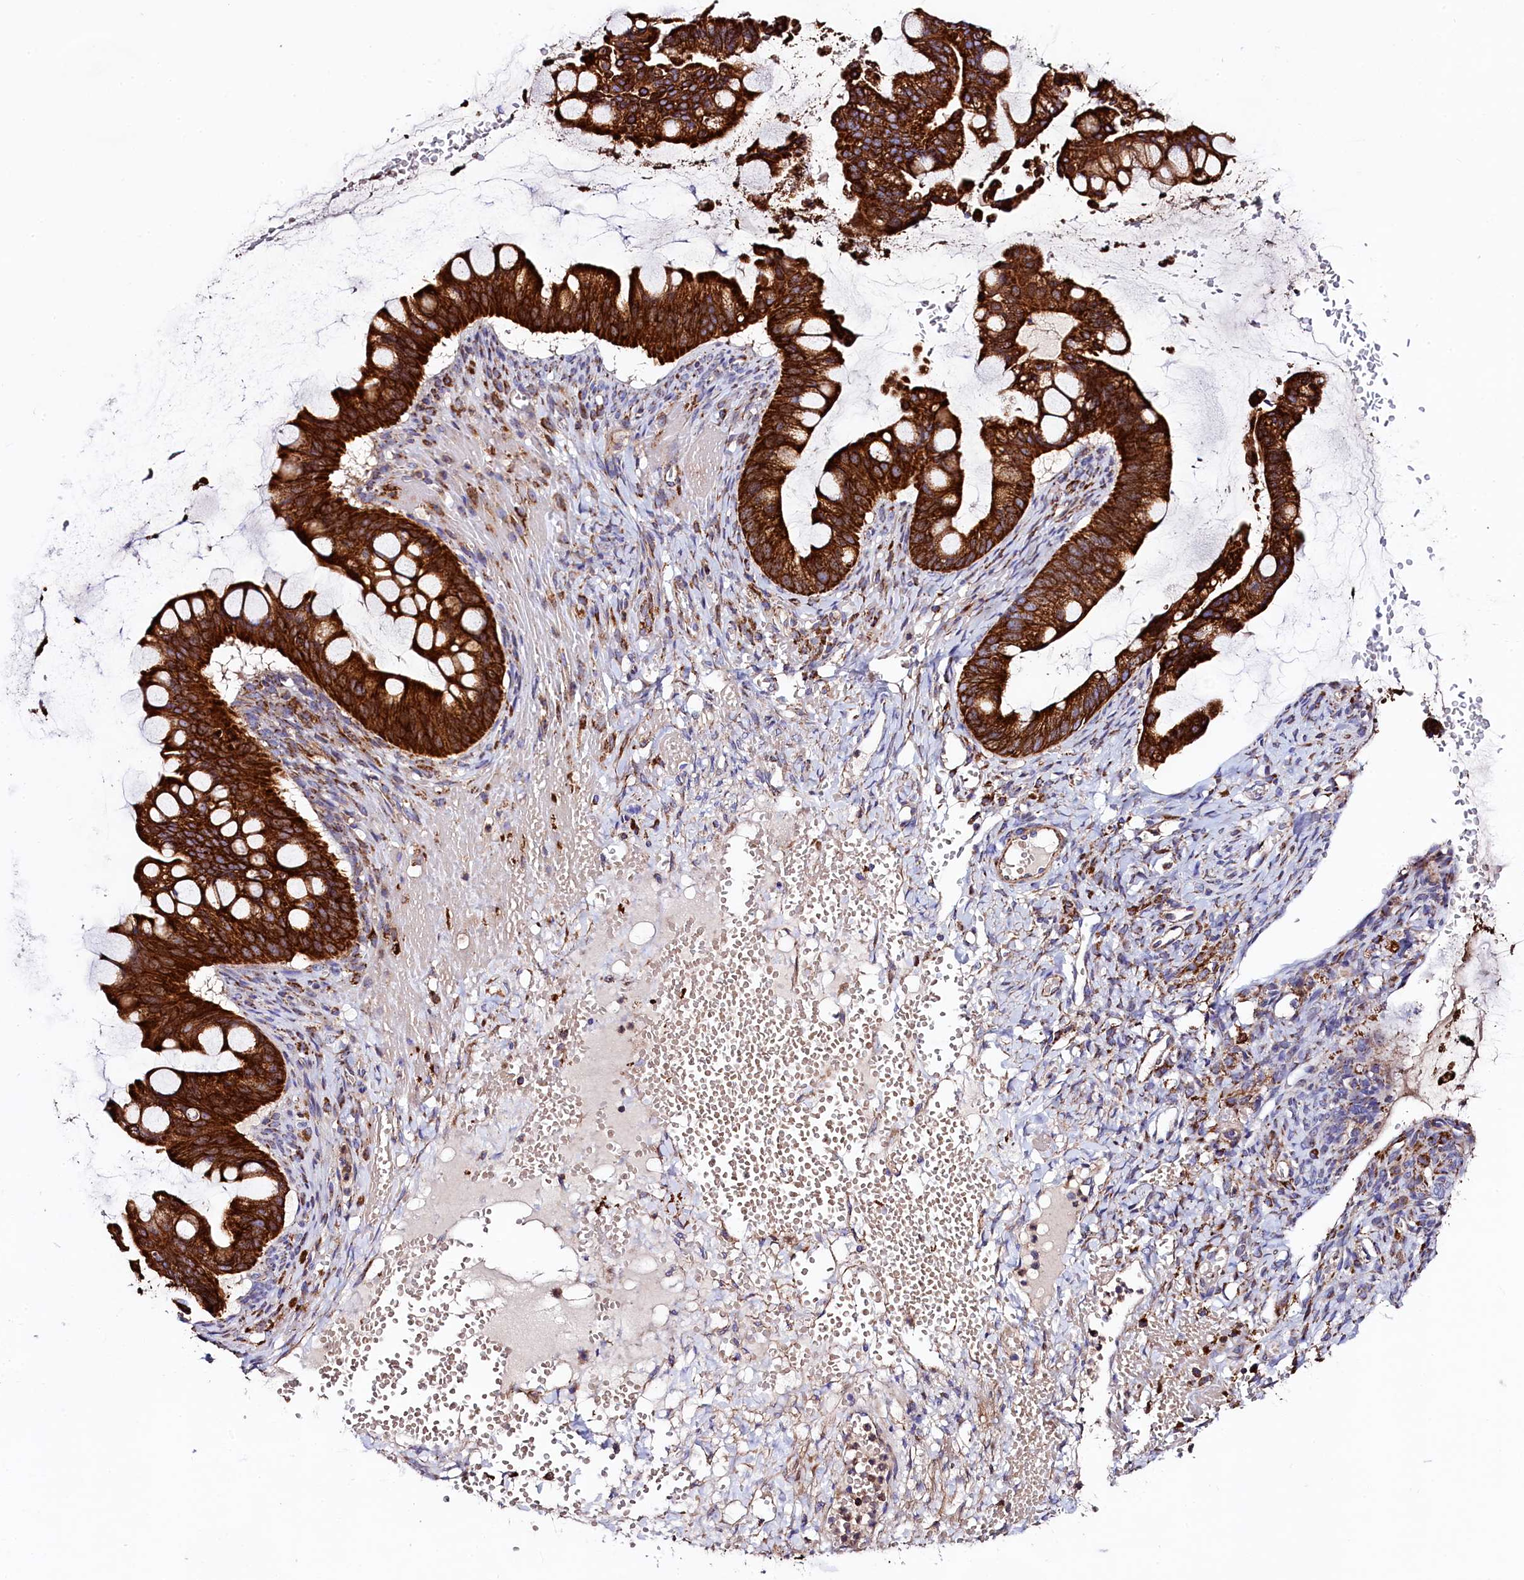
{"staining": {"intensity": "strong", "quantity": ">75%", "location": "cytoplasmic/membranous"}, "tissue": "ovarian cancer", "cell_type": "Tumor cells", "image_type": "cancer", "snomed": [{"axis": "morphology", "description": "Cystadenocarcinoma, mucinous, NOS"}, {"axis": "topography", "description": "Ovary"}], "caption": "Strong cytoplasmic/membranous expression is identified in approximately >75% of tumor cells in ovarian cancer.", "gene": "CLYBL", "patient": {"sex": "female", "age": 73}}